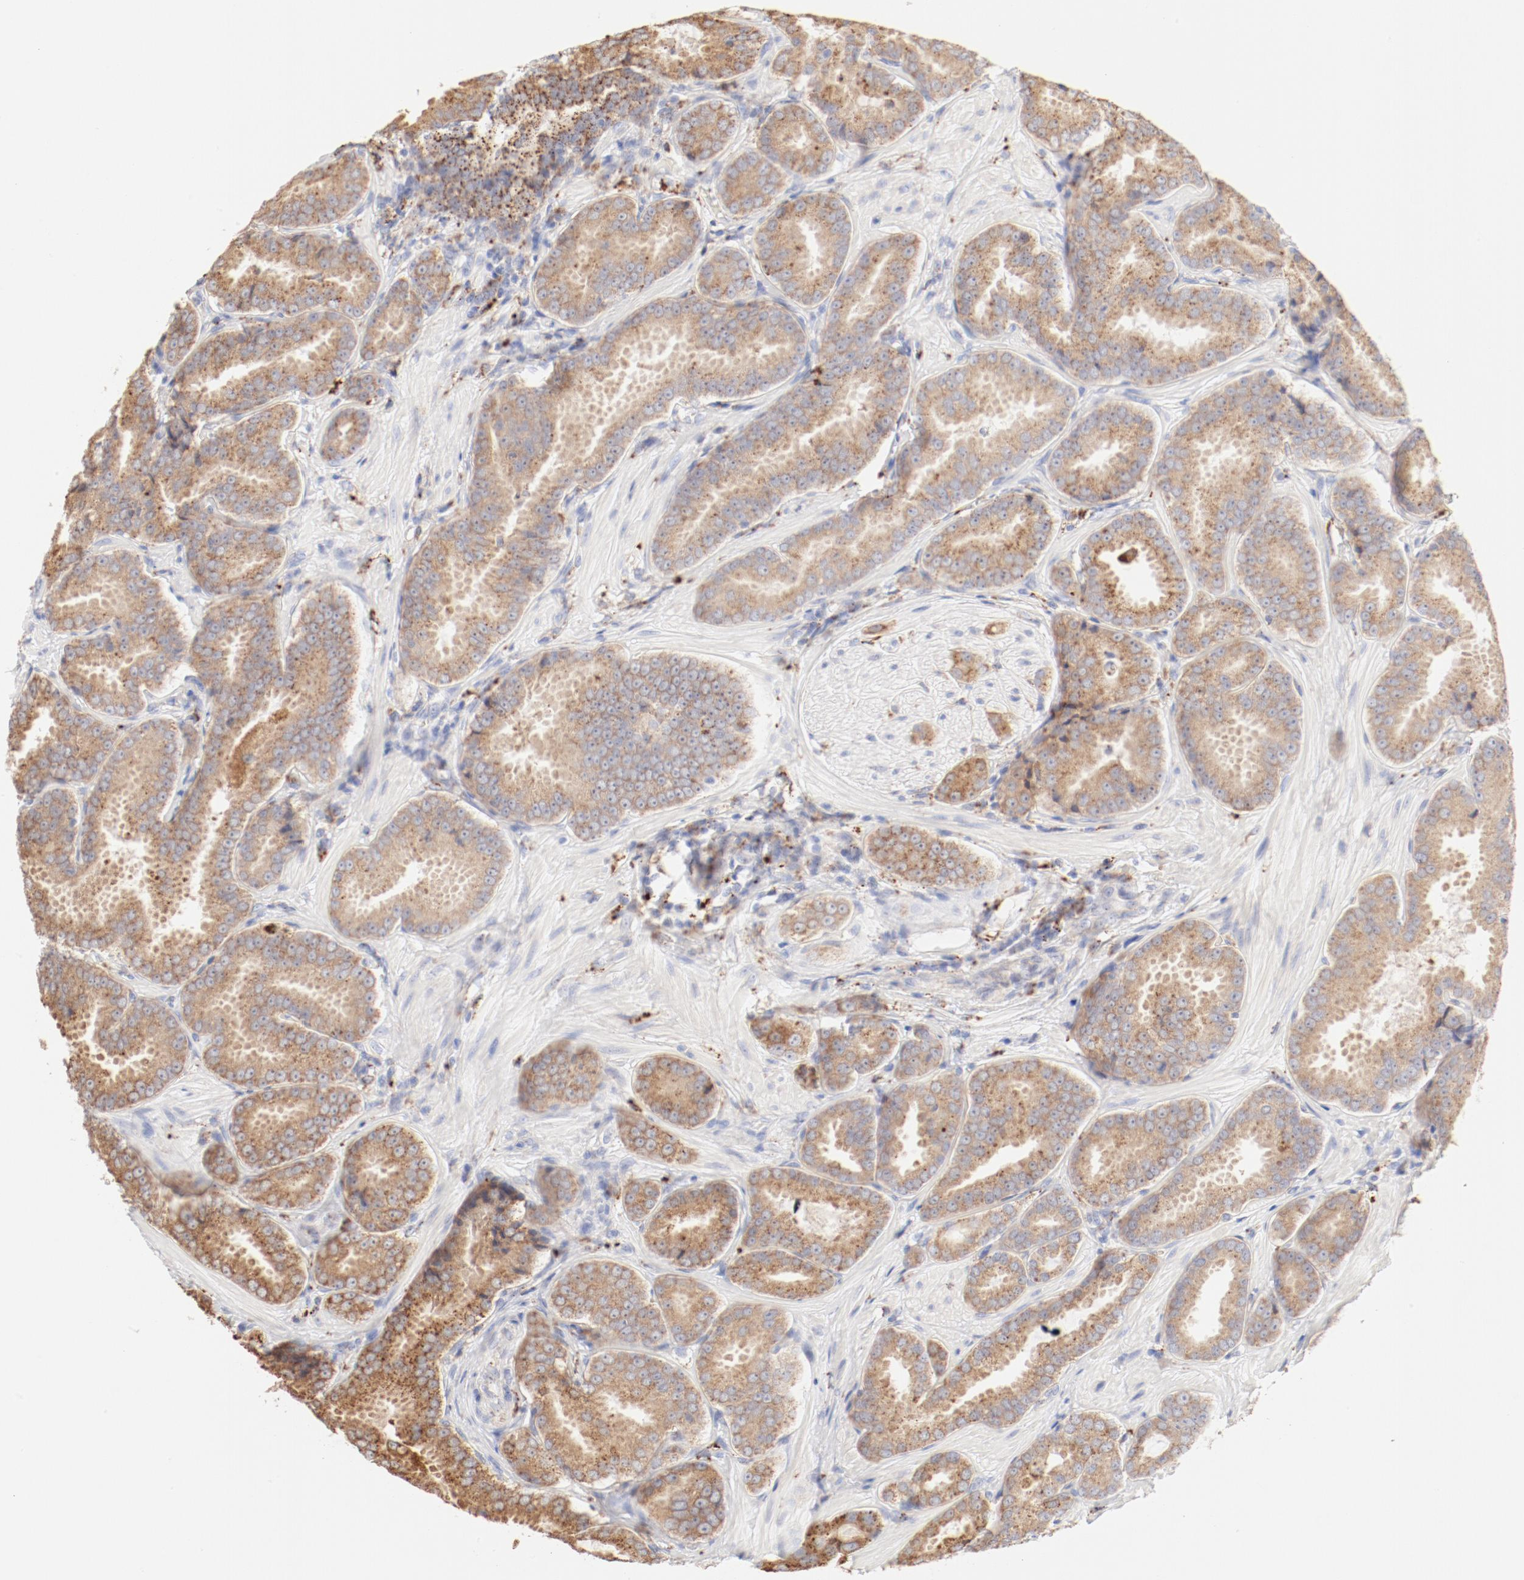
{"staining": {"intensity": "moderate", "quantity": ">75%", "location": "cytoplasmic/membranous"}, "tissue": "prostate cancer", "cell_type": "Tumor cells", "image_type": "cancer", "snomed": [{"axis": "morphology", "description": "Adenocarcinoma, Low grade"}, {"axis": "topography", "description": "Prostate"}], "caption": "Immunohistochemical staining of prostate cancer reveals medium levels of moderate cytoplasmic/membranous protein positivity in approximately >75% of tumor cells.", "gene": "CTSH", "patient": {"sex": "male", "age": 59}}